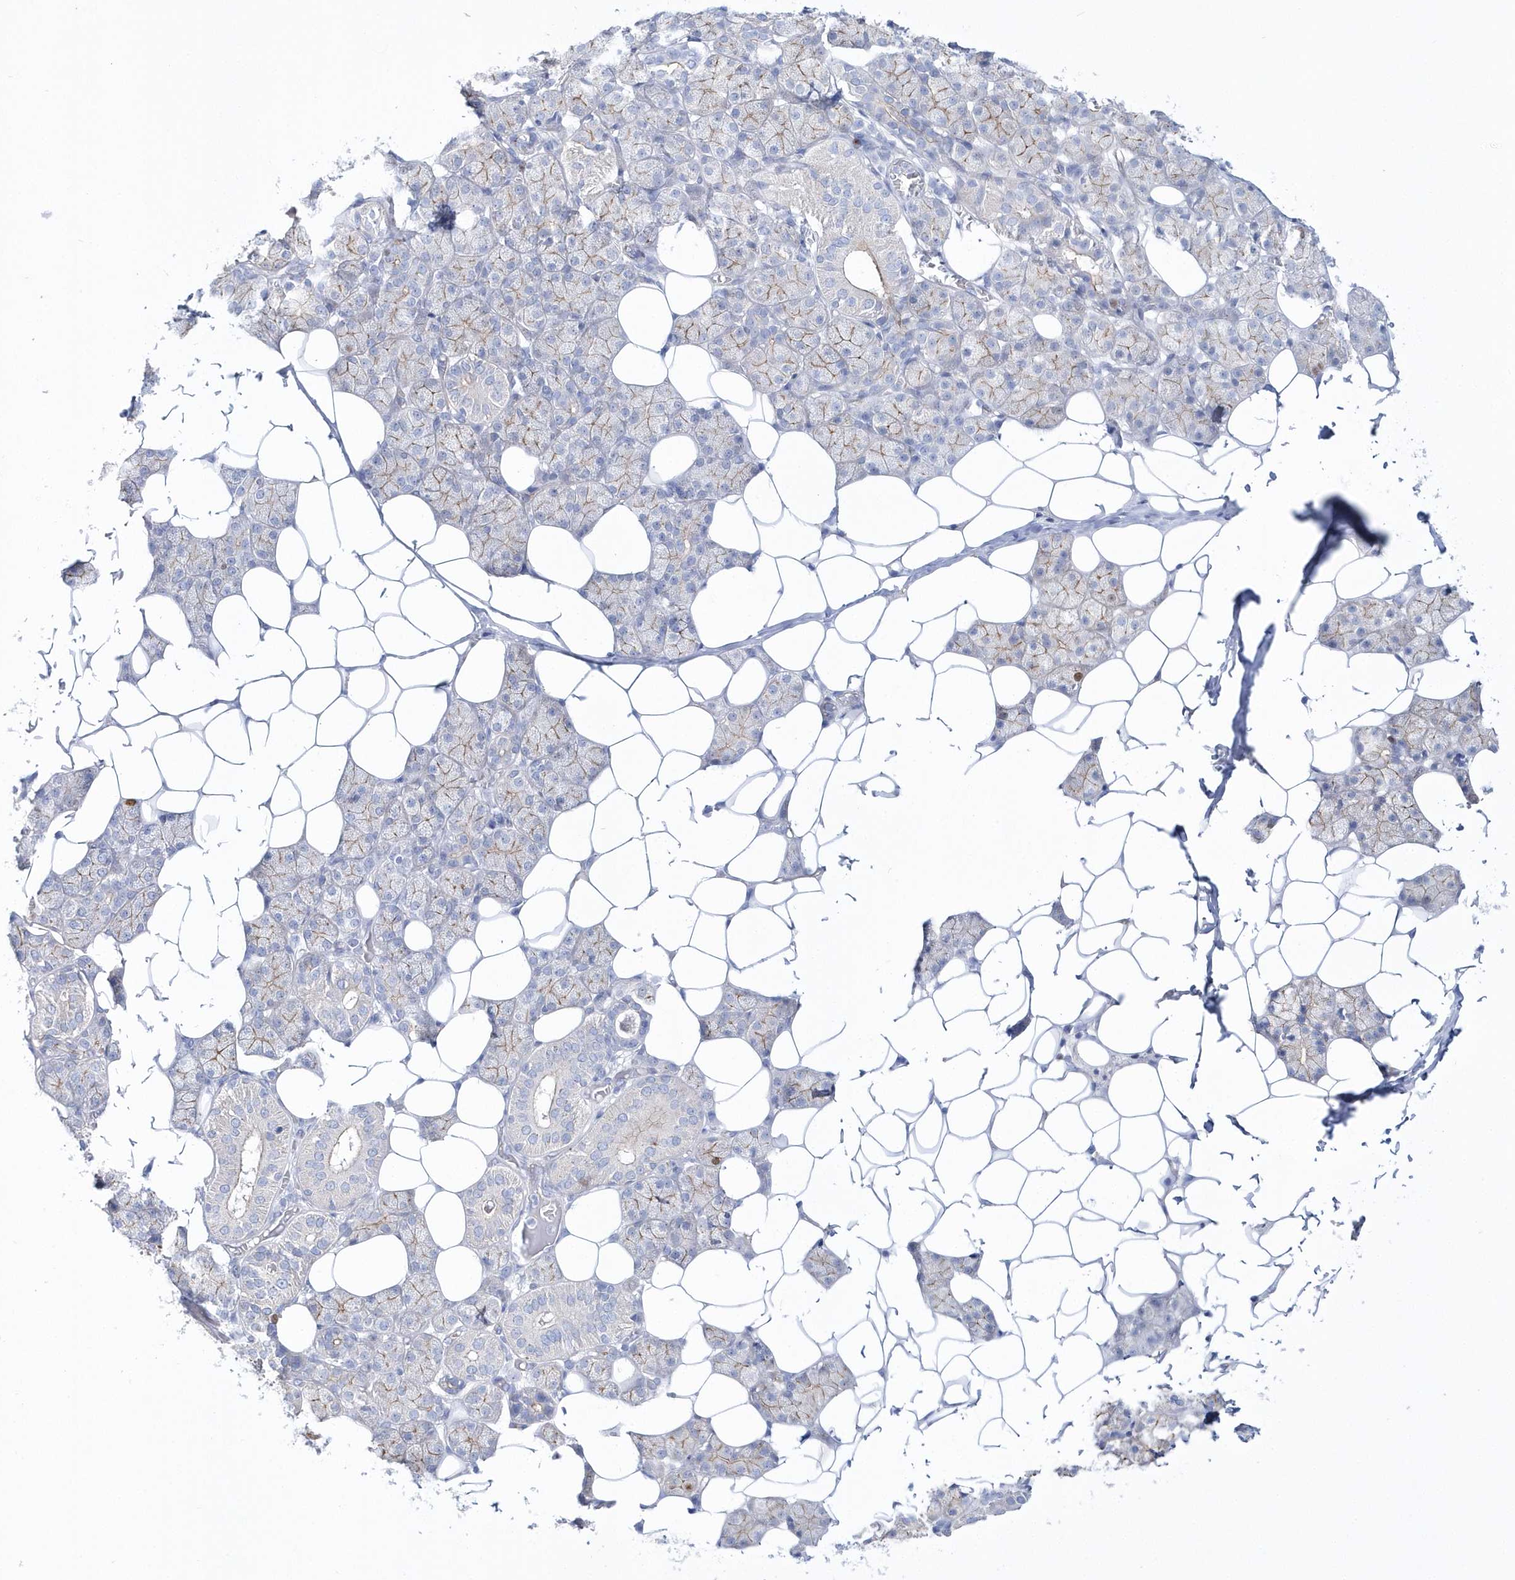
{"staining": {"intensity": "weak", "quantity": "25%-75%", "location": "cytoplasmic/membranous"}, "tissue": "salivary gland", "cell_type": "Glandular cells", "image_type": "normal", "snomed": [{"axis": "morphology", "description": "Normal tissue, NOS"}, {"axis": "topography", "description": "Salivary gland"}], "caption": "Immunohistochemical staining of benign salivary gland displays weak cytoplasmic/membranous protein staining in approximately 25%-75% of glandular cells. Using DAB (3,3'-diaminobenzidine) (brown) and hematoxylin (blue) stains, captured at high magnification using brightfield microscopy.", "gene": "TMCO6", "patient": {"sex": "female", "age": 33}}